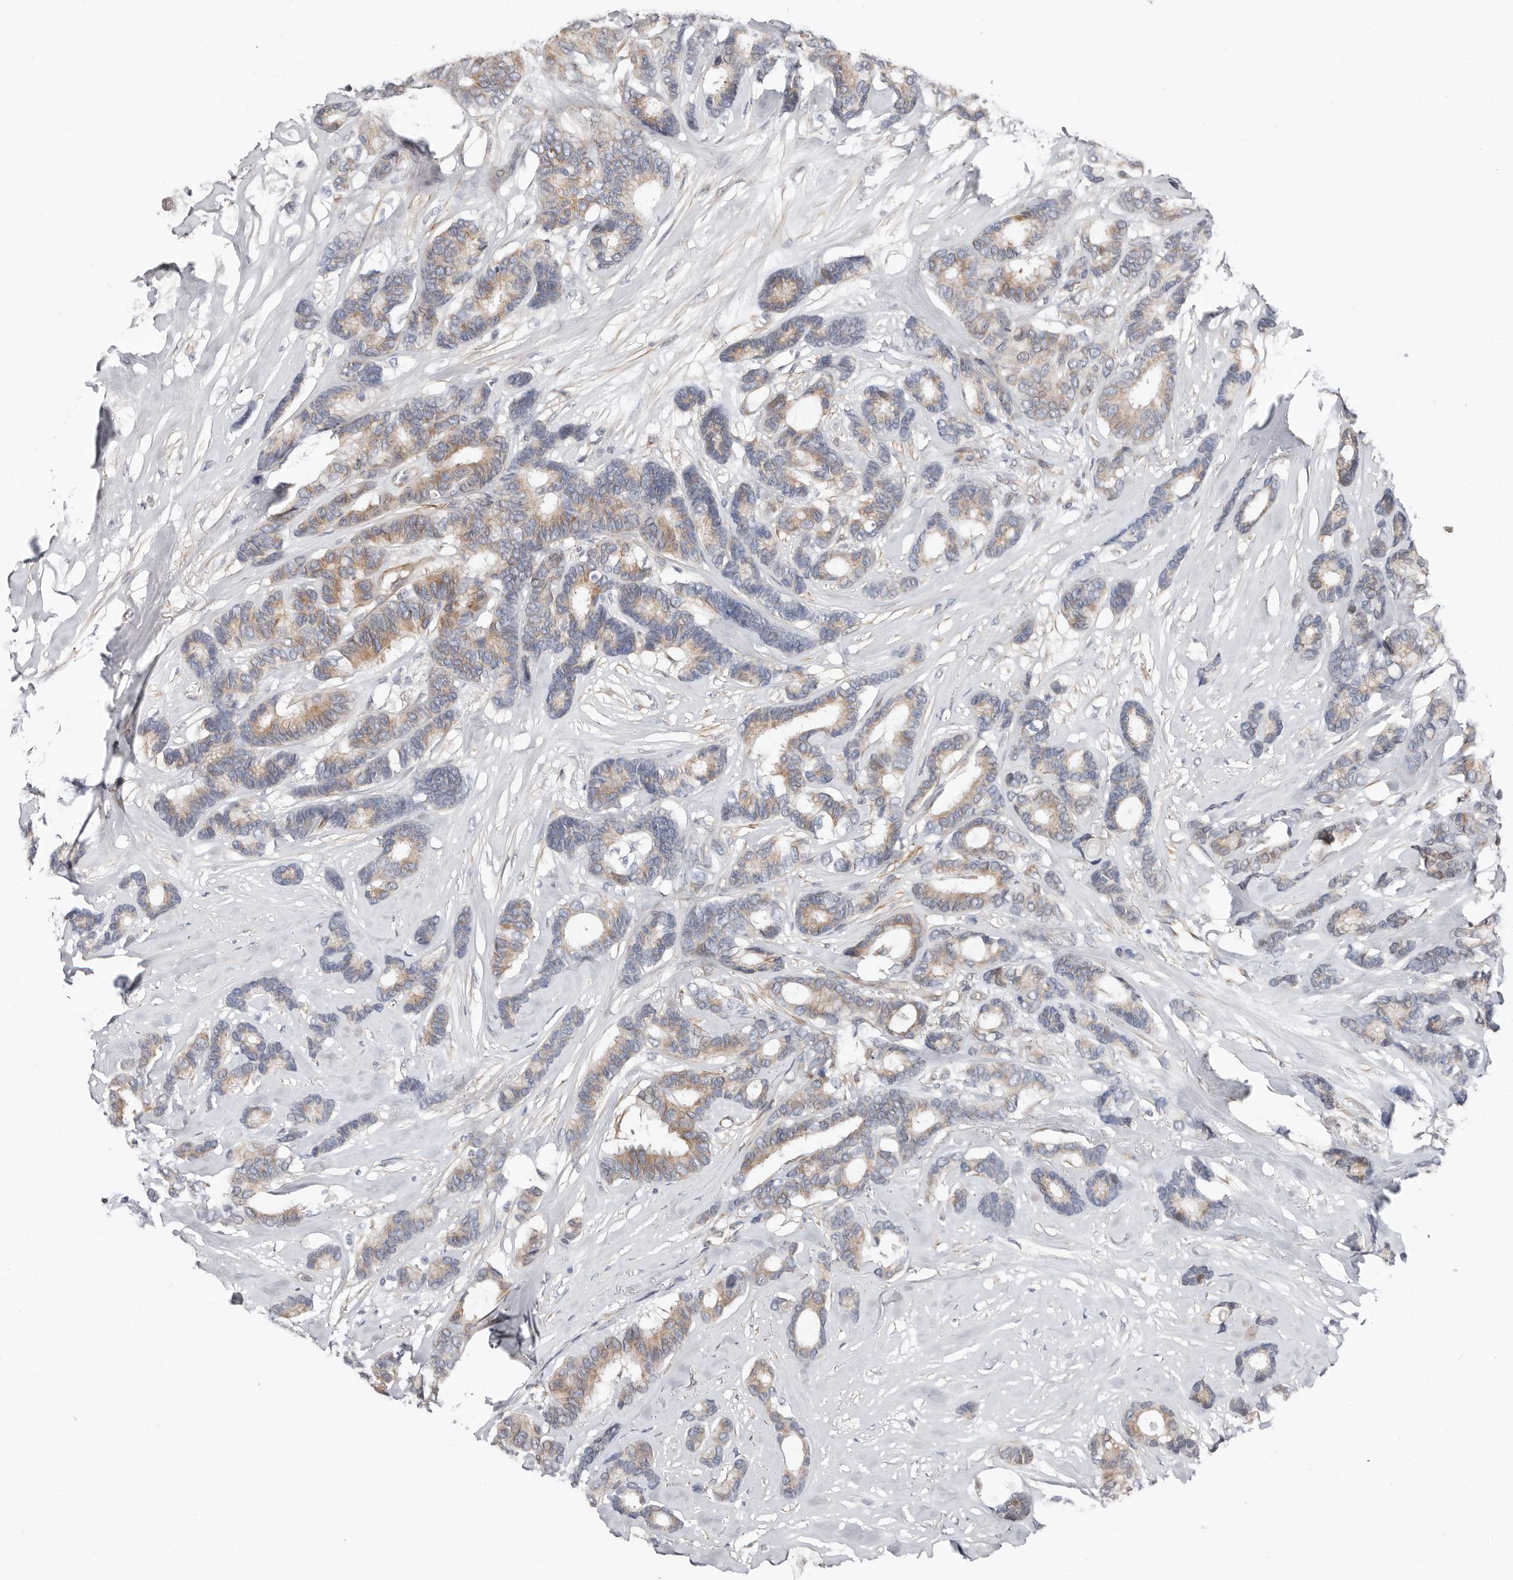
{"staining": {"intensity": "moderate", "quantity": "25%-75%", "location": "cytoplasmic/membranous"}, "tissue": "breast cancer", "cell_type": "Tumor cells", "image_type": "cancer", "snomed": [{"axis": "morphology", "description": "Duct carcinoma"}, {"axis": "topography", "description": "Breast"}], "caption": "Brown immunohistochemical staining in breast infiltrating ductal carcinoma demonstrates moderate cytoplasmic/membranous positivity in about 25%-75% of tumor cells. (DAB (3,3'-diaminobenzidine) = brown stain, brightfield microscopy at high magnification).", "gene": "ASRGL1", "patient": {"sex": "female", "age": 87}}